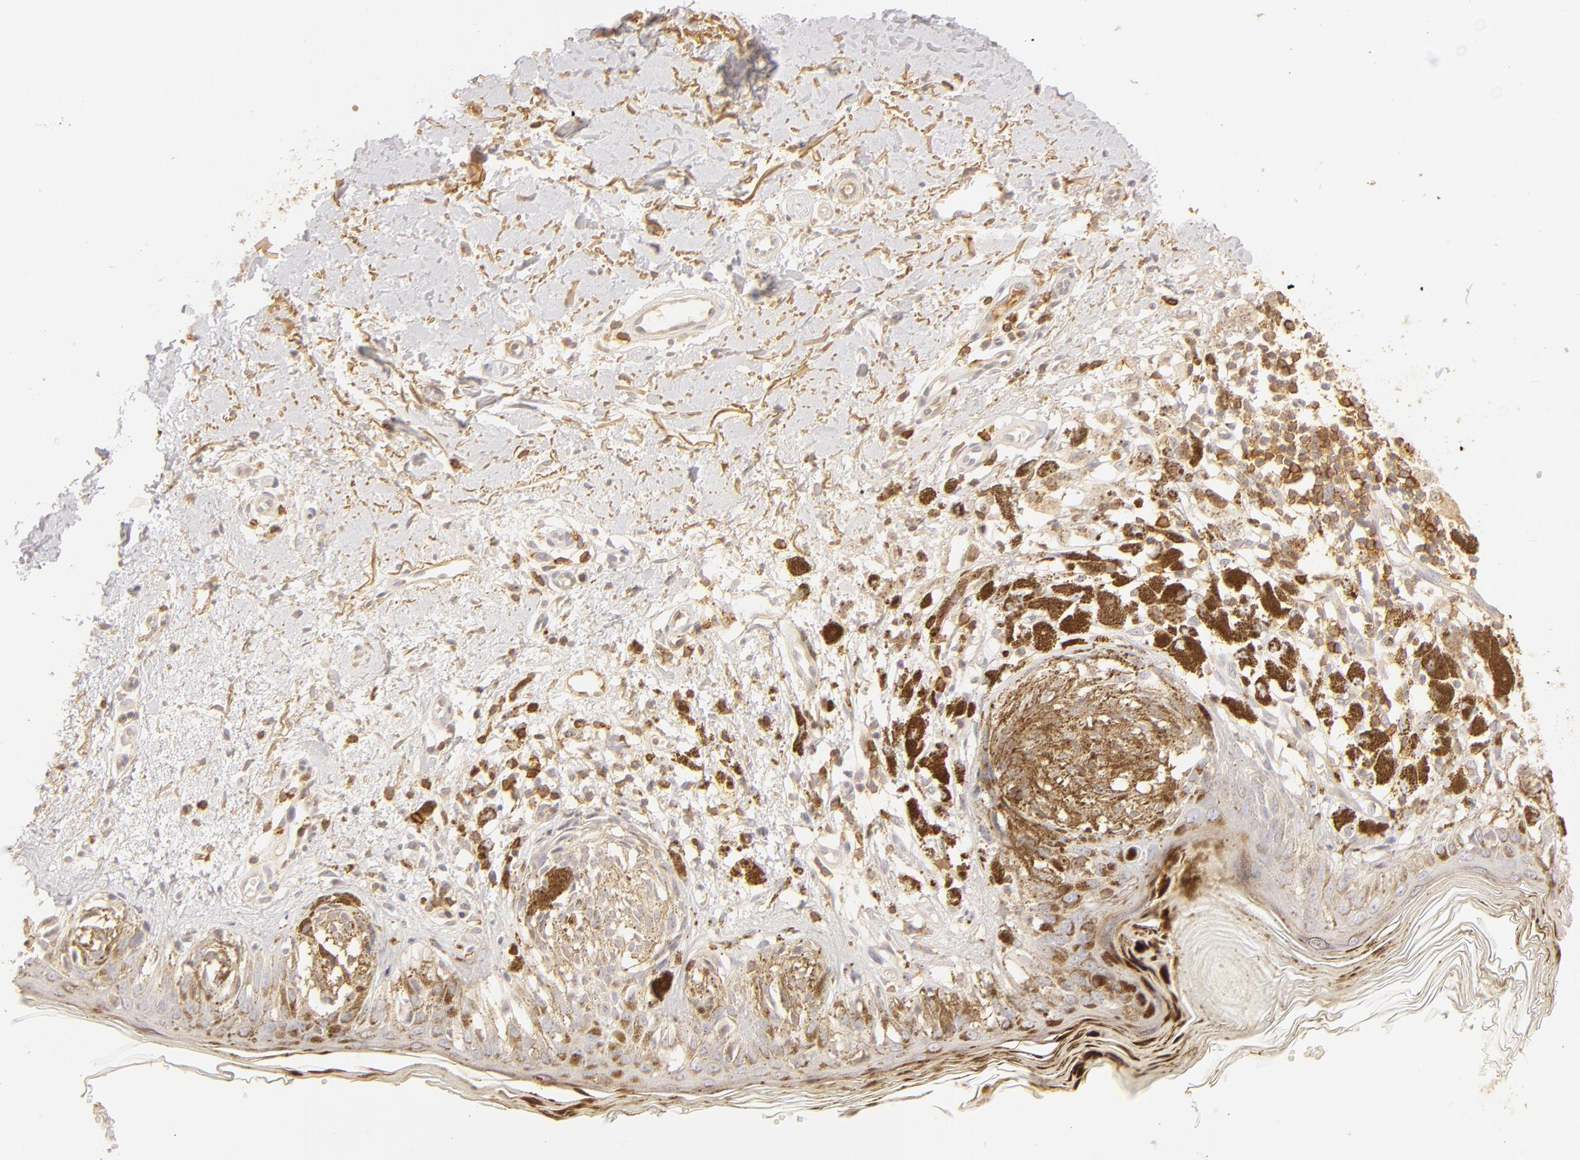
{"staining": {"intensity": "negative", "quantity": "none", "location": "none"}, "tissue": "melanoma", "cell_type": "Tumor cells", "image_type": "cancer", "snomed": [{"axis": "morphology", "description": "Malignant melanoma, NOS"}, {"axis": "topography", "description": "Skin"}], "caption": "This is an immunohistochemistry (IHC) micrograph of malignant melanoma. There is no expression in tumor cells.", "gene": "C1R", "patient": {"sex": "male", "age": 88}}